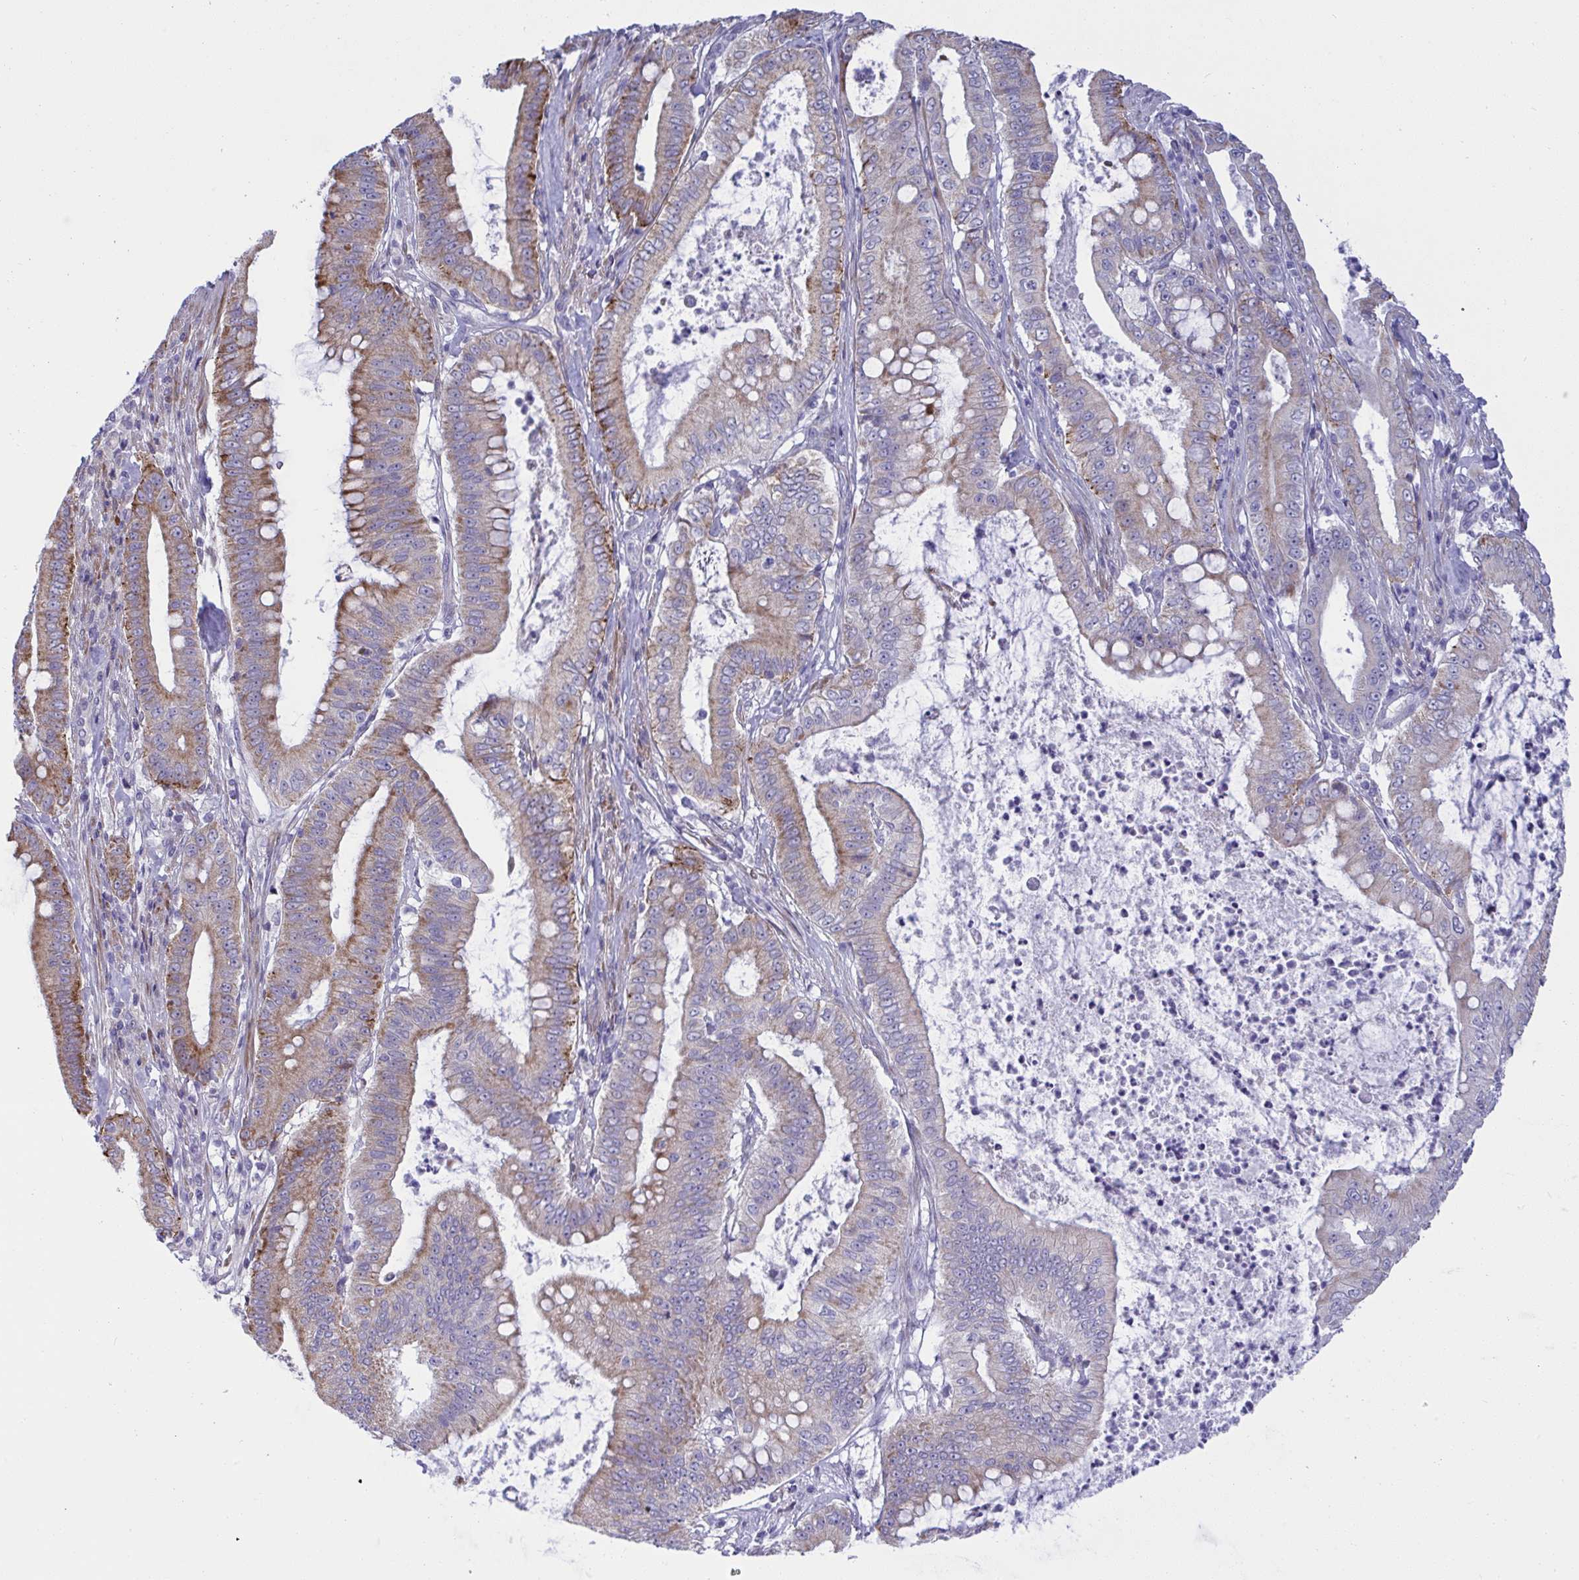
{"staining": {"intensity": "moderate", "quantity": "25%-75%", "location": "cytoplasmic/membranous"}, "tissue": "pancreatic cancer", "cell_type": "Tumor cells", "image_type": "cancer", "snomed": [{"axis": "morphology", "description": "Adenocarcinoma, NOS"}, {"axis": "topography", "description": "Pancreas"}], "caption": "Protein expression analysis of pancreatic cancer (adenocarcinoma) demonstrates moderate cytoplasmic/membranous staining in about 25%-75% of tumor cells. (DAB (3,3'-diaminobenzidine) IHC, brown staining for protein, blue staining for nuclei).", "gene": "NTN1", "patient": {"sex": "male", "age": 71}}